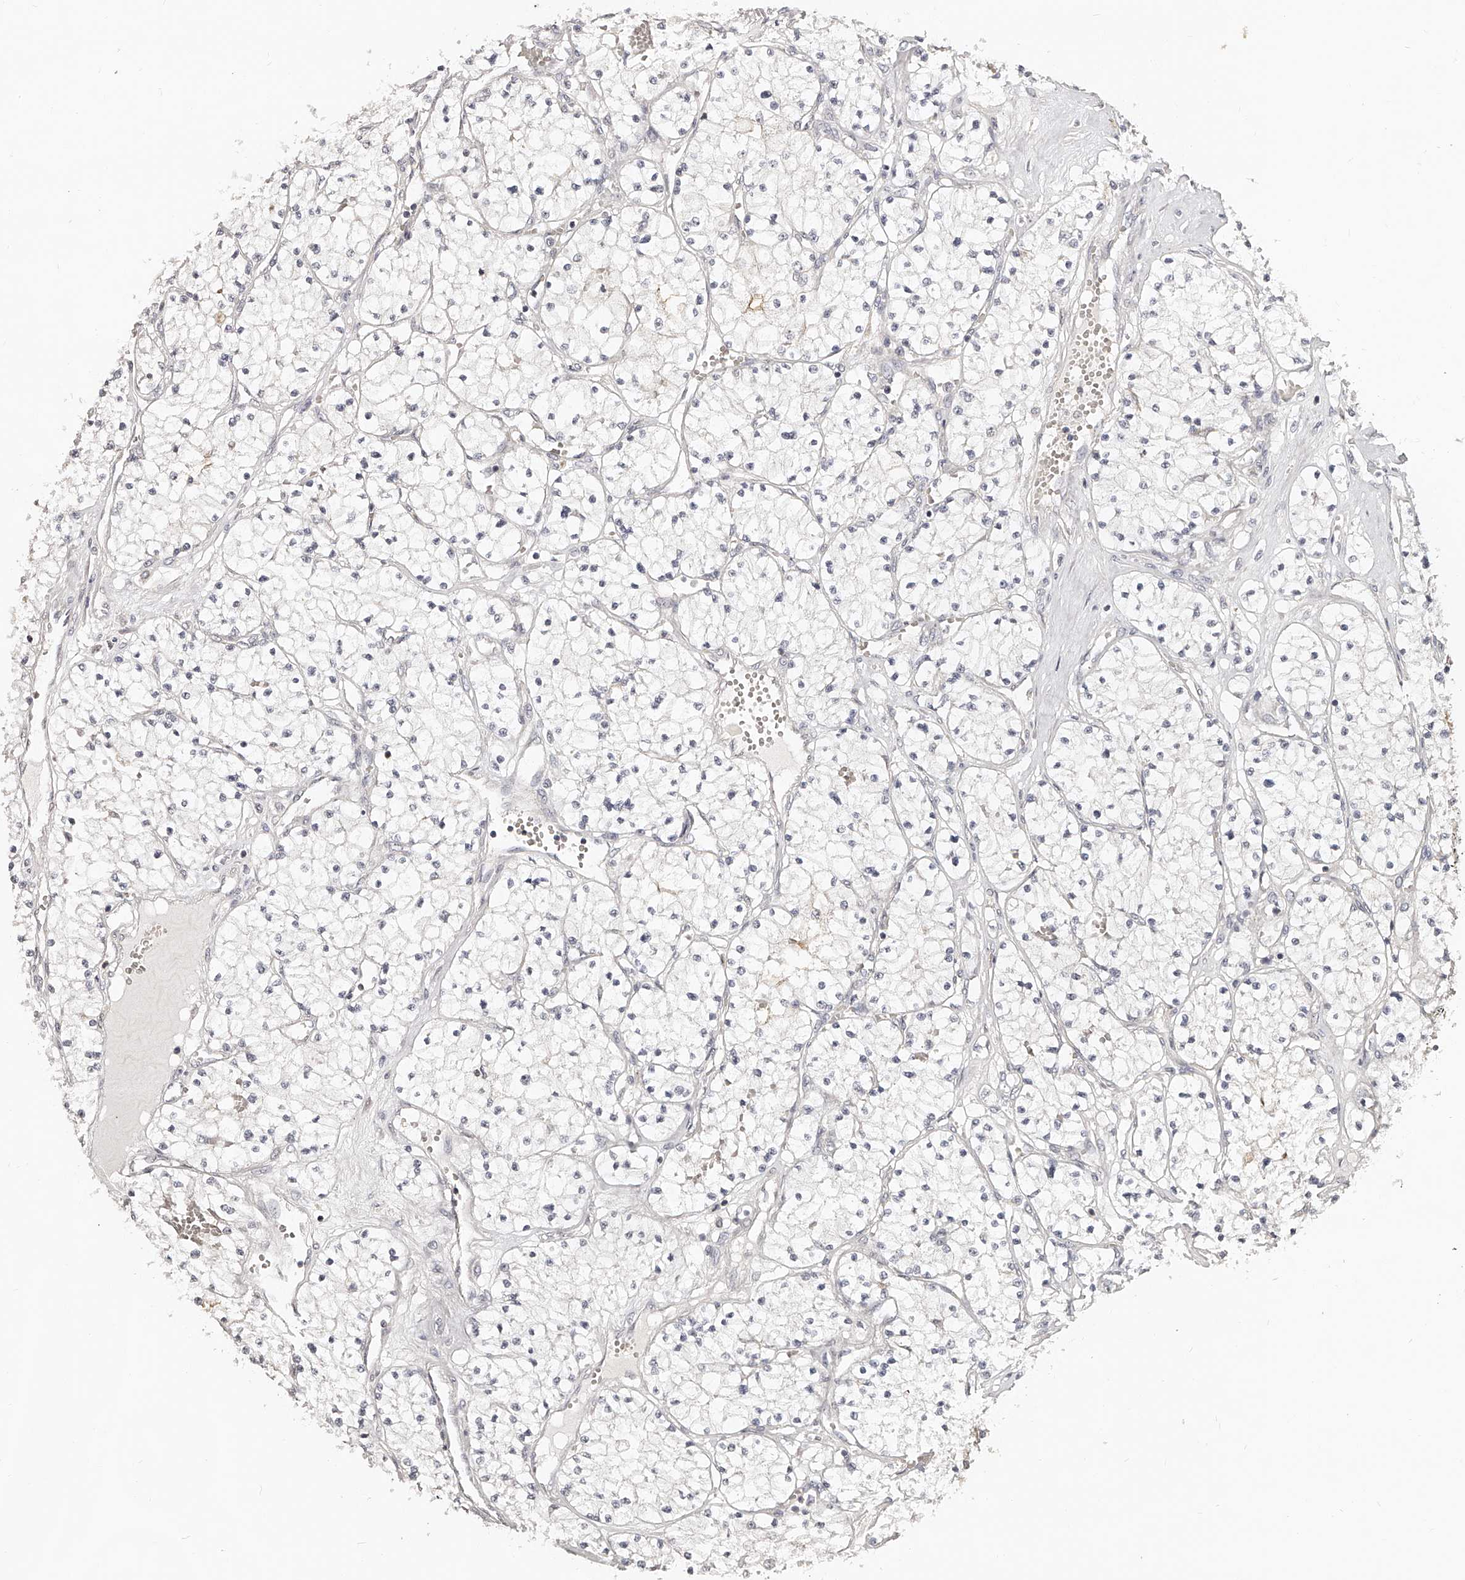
{"staining": {"intensity": "negative", "quantity": "none", "location": "none"}, "tissue": "renal cancer", "cell_type": "Tumor cells", "image_type": "cancer", "snomed": [{"axis": "morphology", "description": "Normal tissue, NOS"}, {"axis": "morphology", "description": "Adenocarcinoma, NOS"}, {"axis": "topography", "description": "Kidney"}], "caption": "Immunohistochemistry (IHC) image of neoplastic tissue: renal adenocarcinoma stained with DAB (3,3'-diaminobenzidine) reveals no significant protein expression in tumor cells.", "gene": "ZNF789", "patient": {"sex": "male", "age": 68}}